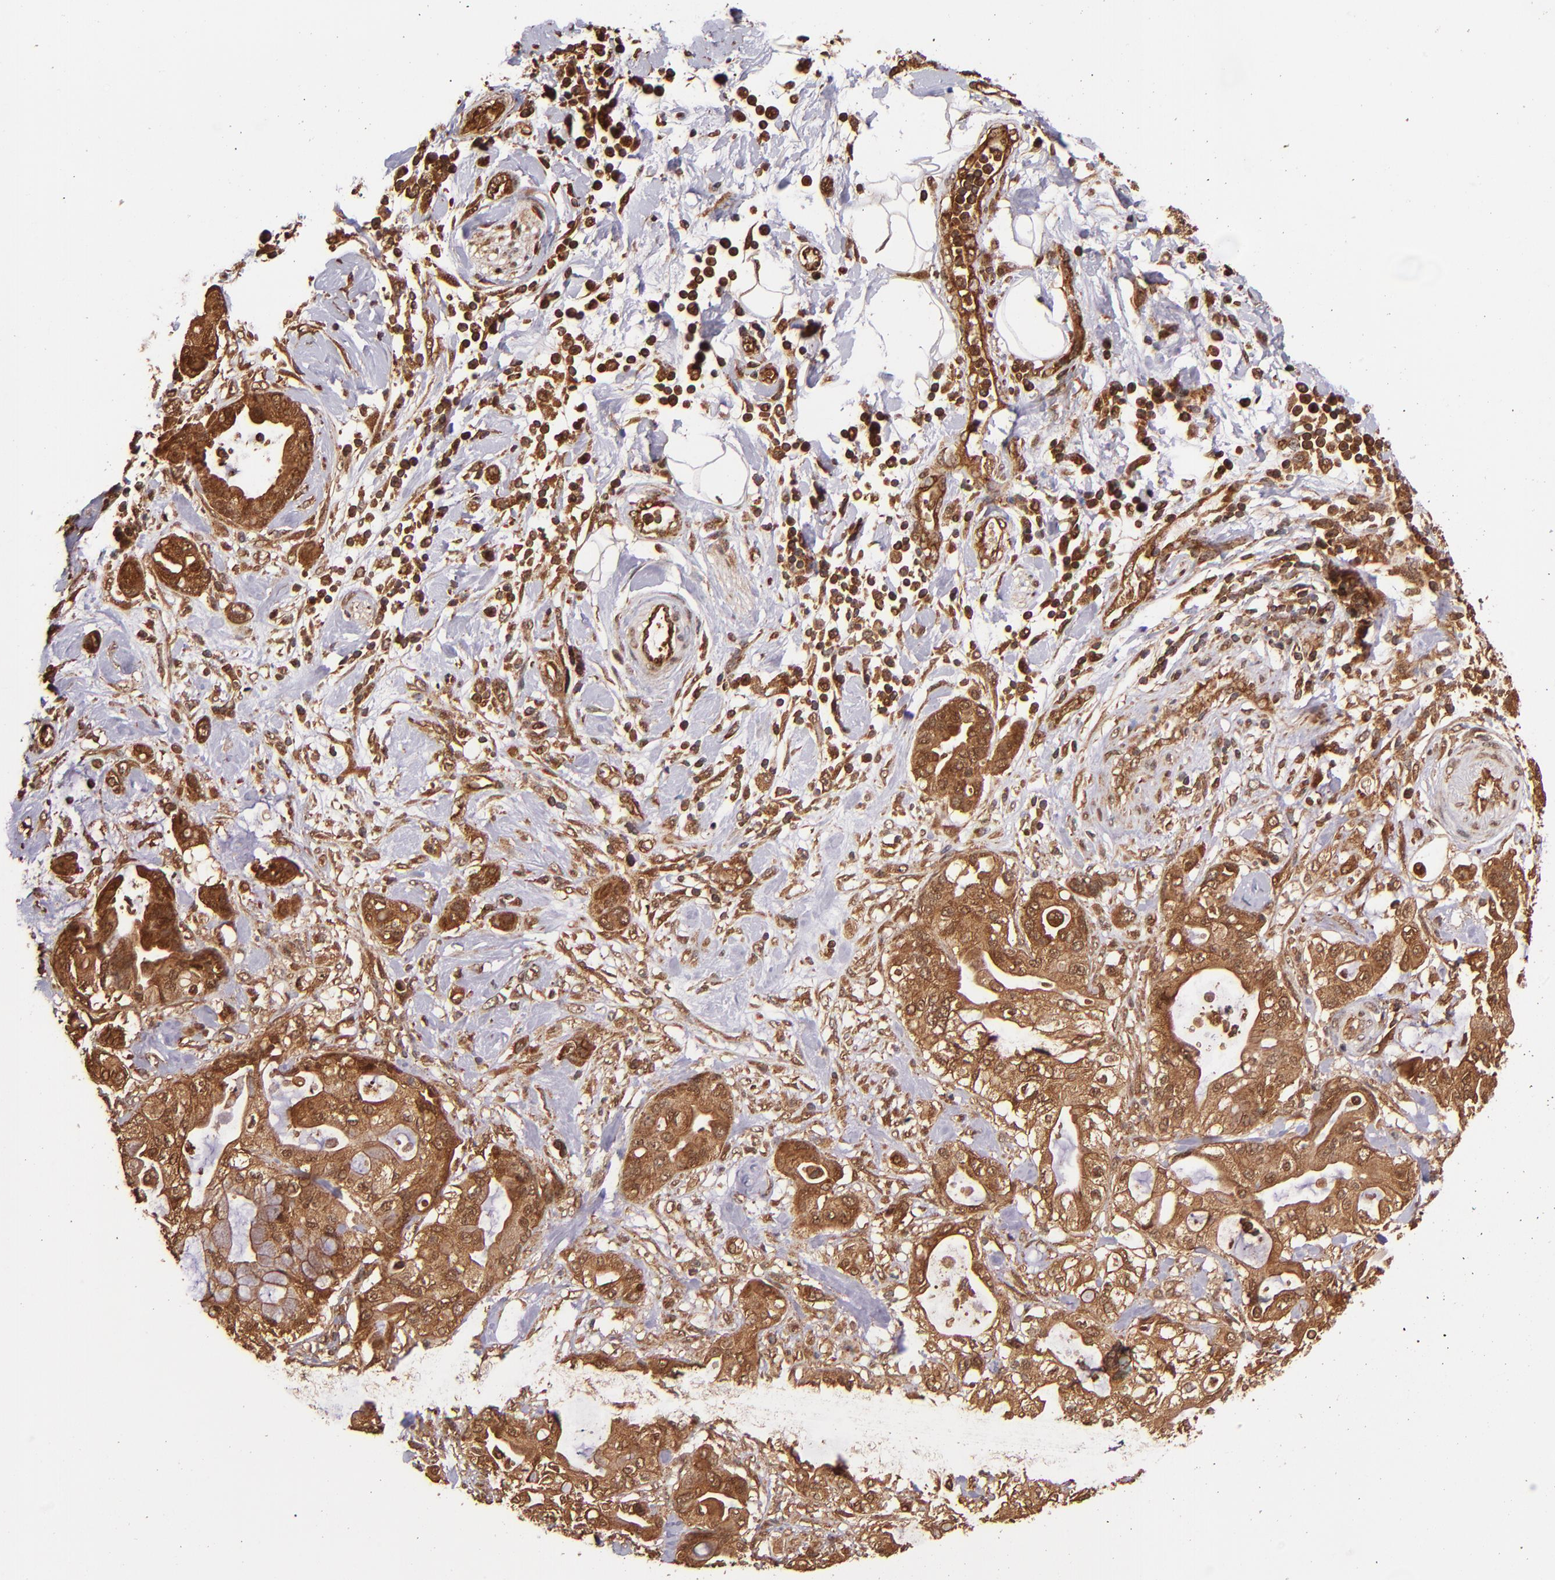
{"staining": {"intensity": "strong", "quantity": ">75%", "location": "cytoplasmic/membranous"}, "tissue": "pancreatic cancer", "cell_type": "Tumor cells", "image_type": "cancer", "snomed": [{"axis": "morphology", "description": "Adenocarcinoma, NOS"}, {"axis": "morphology", "description": "Adenocarcinoma, metastatic, NOS"}, {"axis": "topography", "description": "Lymph node"}, {"axis": "topography", "description": "Pancreas"}, {"axis": "topography", "description": "Duodenum"}], "caption": "Human adenocarcinoma (pancreatic) stained with a brown dye displays strong cytoplasmic/membranous positive staining in about >75% of tumor cells.", "gene": "STX8", "patient": {"sex": "female", "age": 64}}